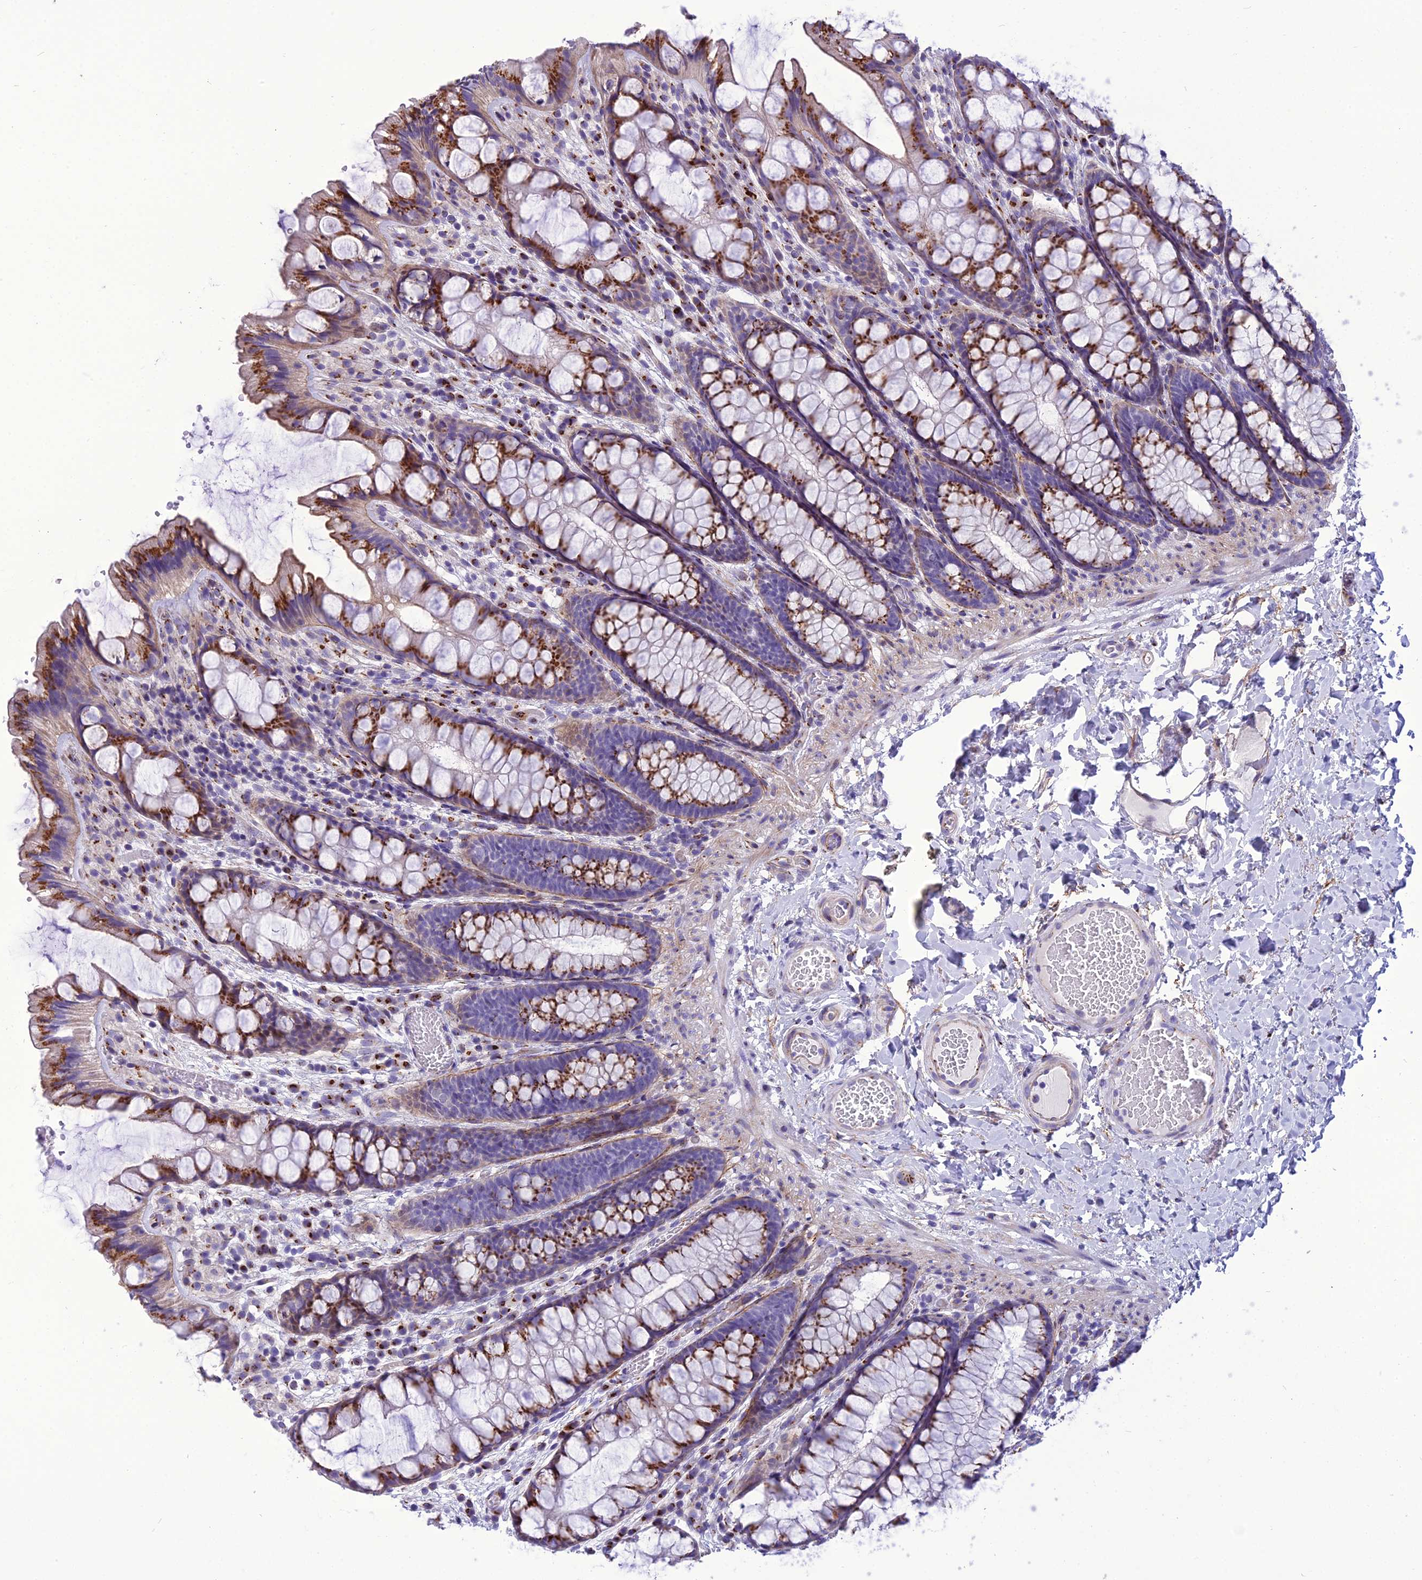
{"staining": {"intensity": "negative", "quantity": "none", "location": "none"}, "tissue": "colon", "cell_type": "Endothelial cells", "image_type": "normal", "snomed": [{"axis": "morphology", "description": "Normal tissue, NOS"}, {"axis": "topography", "description": "Colon"}], "caption": "Immunohistochemistry (IHC) photomicrograph of benign colon: human colon stained with DAB demonstrates no significant protein positivity in endothelial cells.", "gene": "GOLM2", "patient": {"sex": "male", "age": 47}}